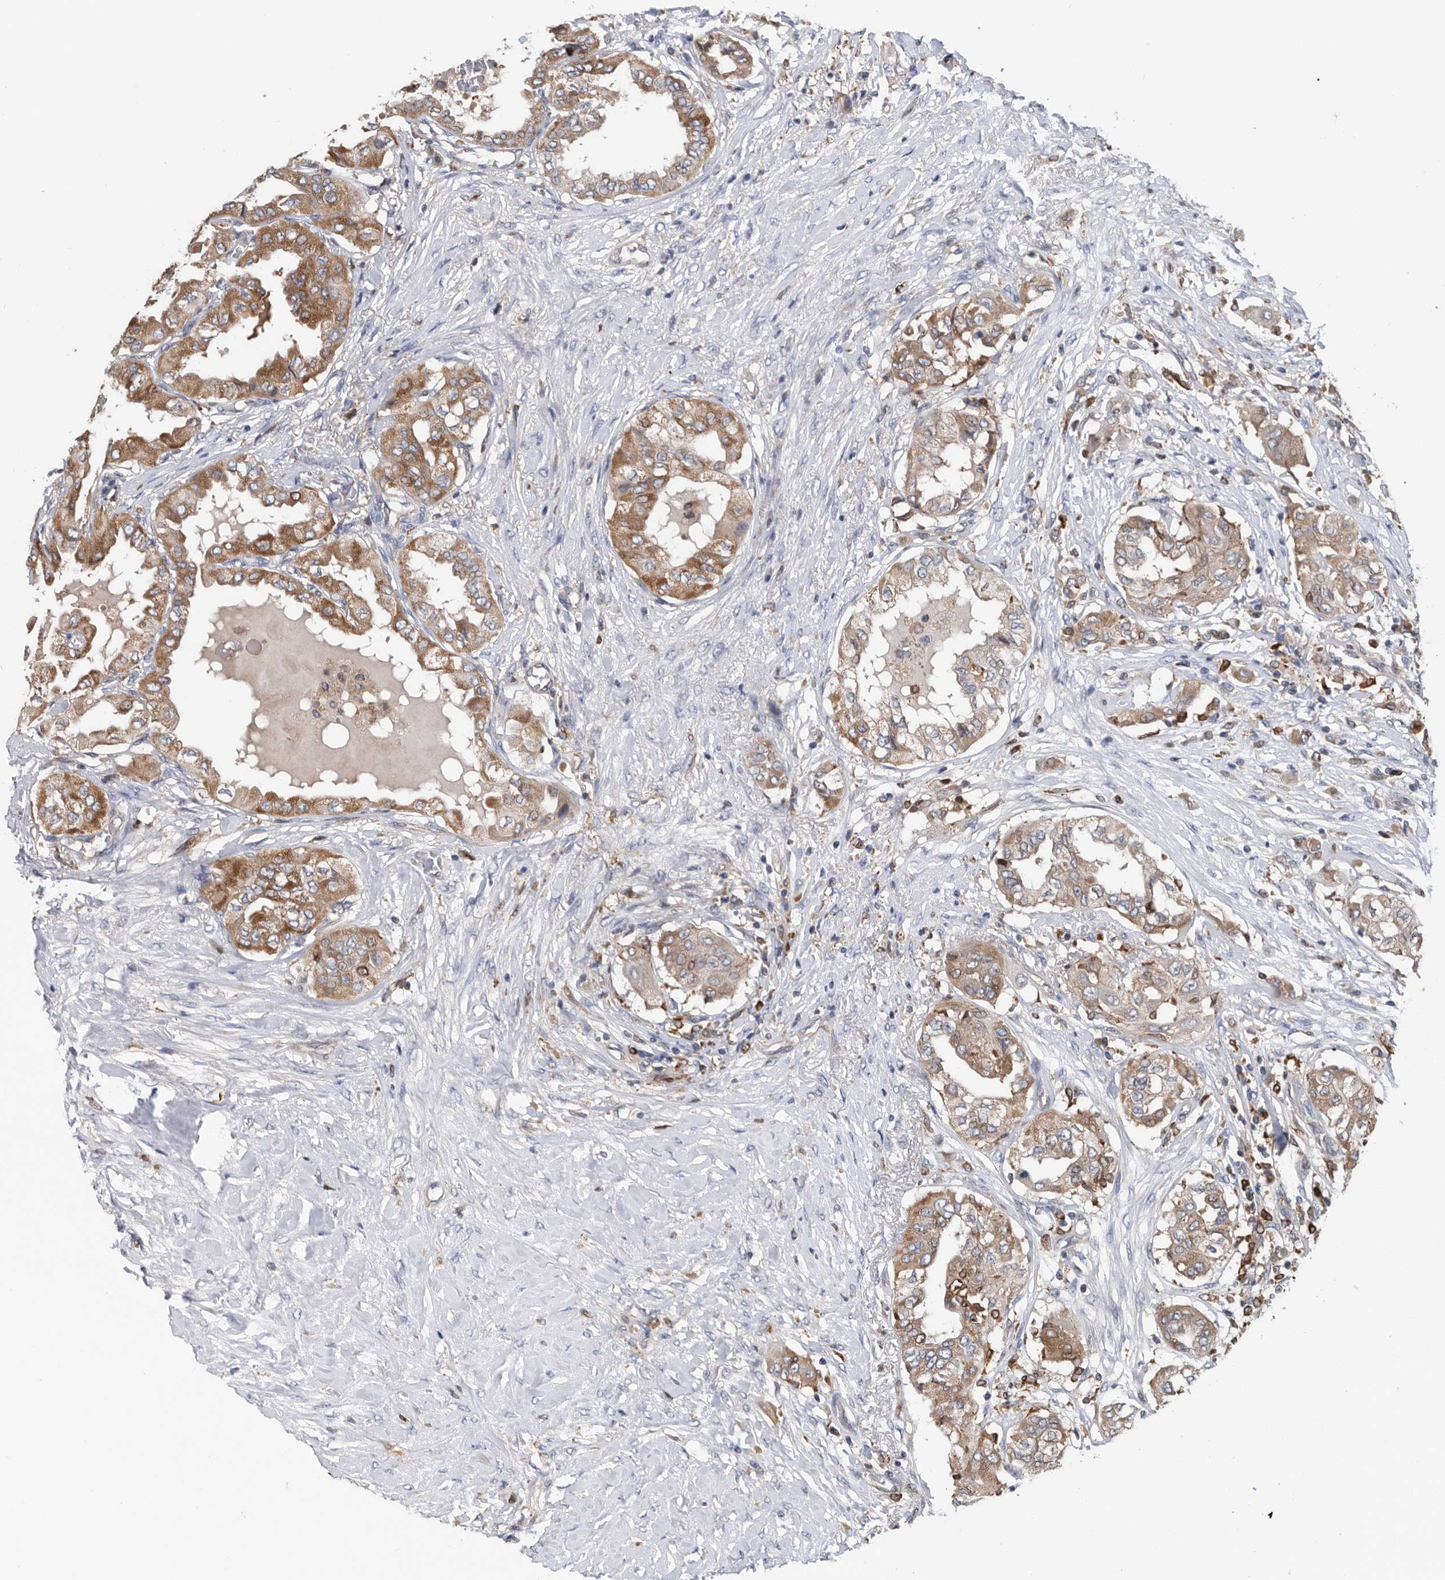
{"staining": {"intensity": "moderate", "quantity": ">75%", "location": "cytoplasmic/membranous"}, "tissue": "thyroid cancer", "cell_type": "Tumor cells", "image_type": "cancer", "snomed": [{"axis": "morphology", "description": "Papillary adenocarcinoma, NOS"}, {"axis": "topography", "description": "Thyroid gland"}], "caption": "The image reveals a brown stain indicating the presence of a protein in the cytoplasmic/membranous of tumor cells in thyroid cancer (papillary adenocarcinoma). Using DAB (3,3'-diaminobenzidine) (brown) and hematoxylin (blue) stains, captured at high magnification using brightfield microscopy.", "gene": "ATAD2", "patient": {"sex": "female", "age": 59}}